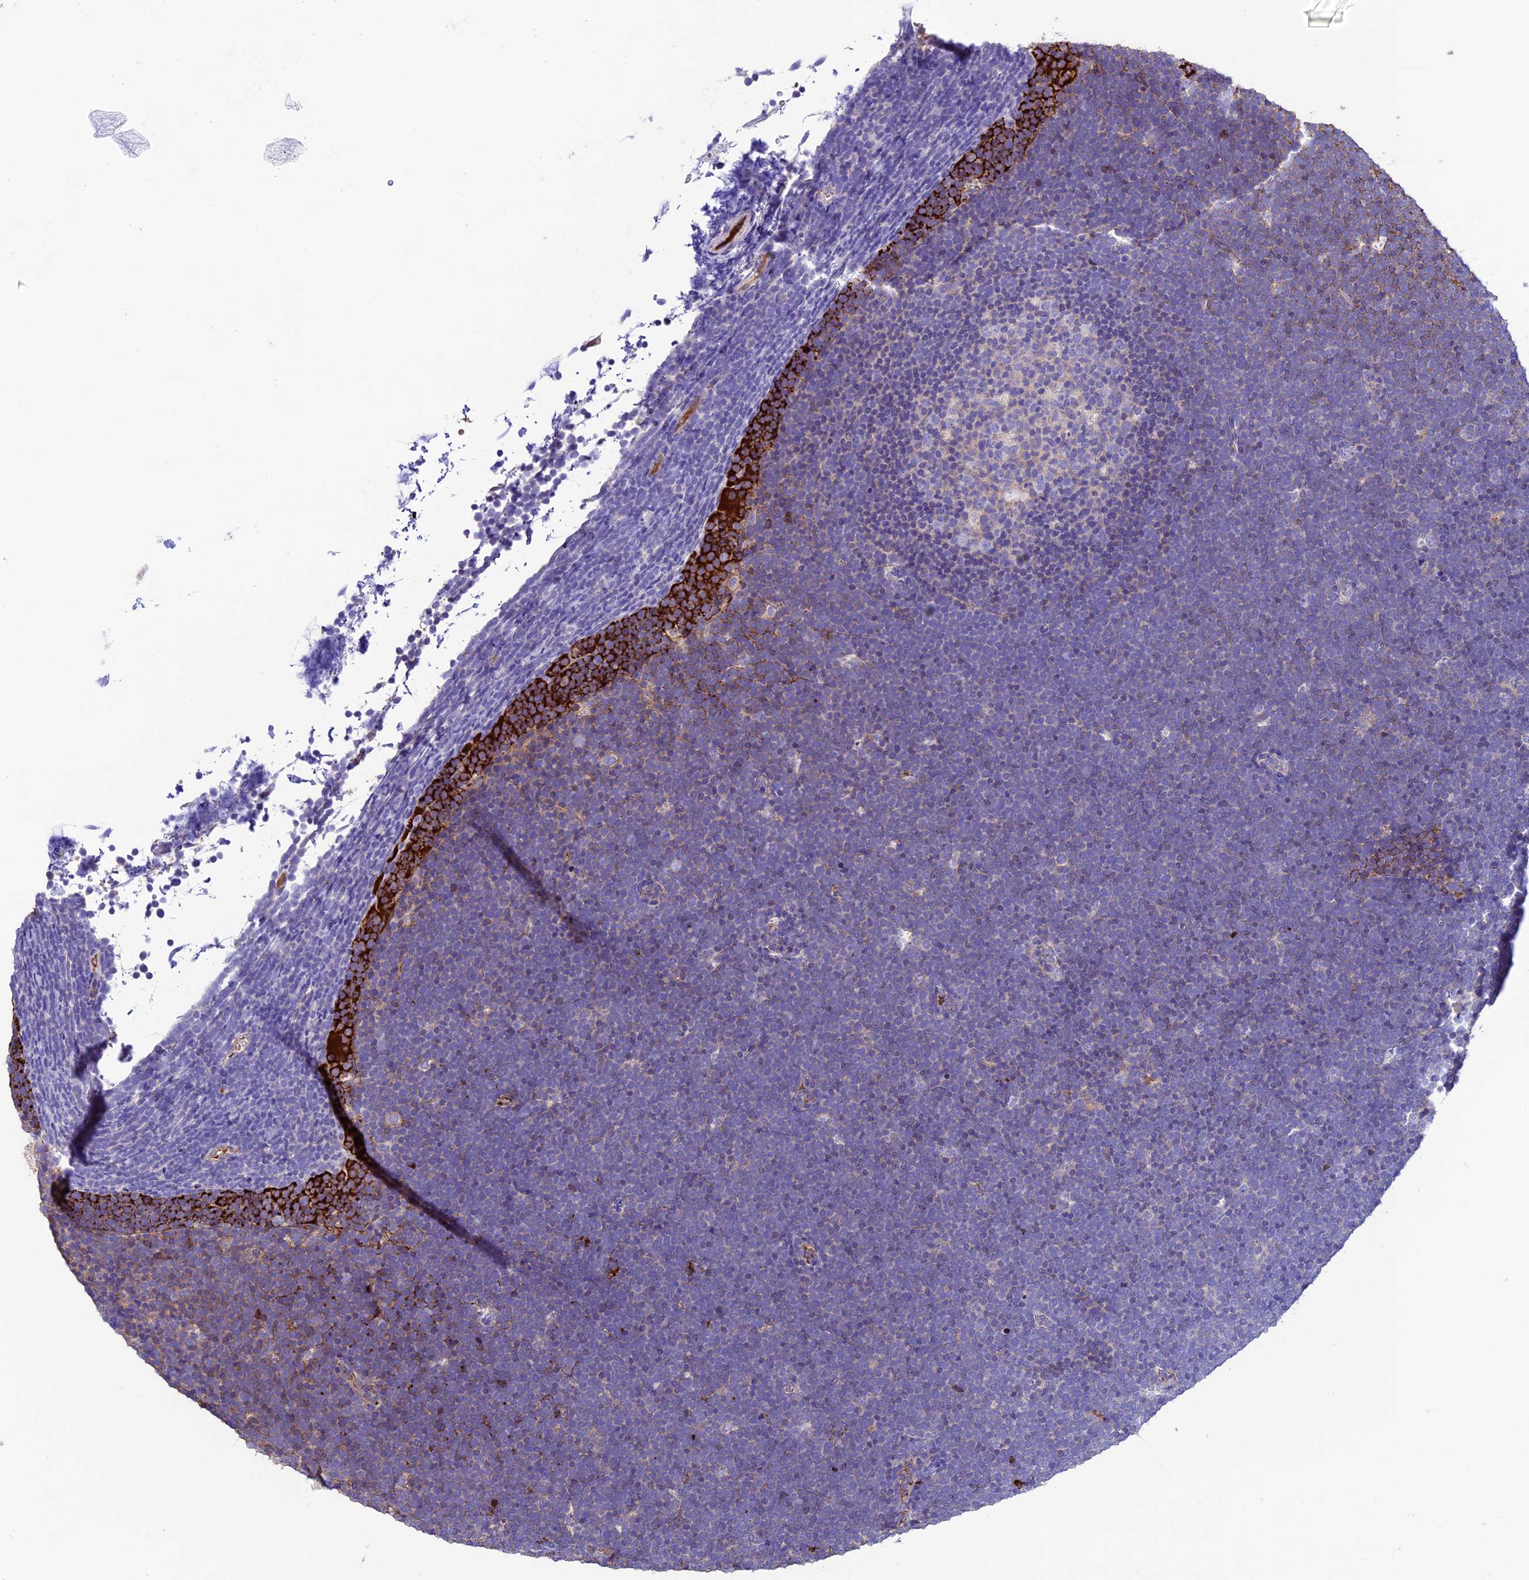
{"staining": {"intensity": "negative", "quantity": "none", "location": "none"}, "tissue": "lymphoma", "cell_type": "Tumor cells", "image_type": "cancer", "snomed": [{"axis": "morphology", "description": "Malignant lymphoma, non-Hodgkin's type, High grade"}, {"axis": "topography", "description": "Lymph node"}], "caption": "DAB (3,3'-diaminobenzidine) immunohistochemical staining of malignant lymphoma, non-Hodgkin's type (high-grade) demonstrates no significant staining in tumor cells.", "gene": "TCP11L2", "patient": {"sex": "male", "age": 13}}